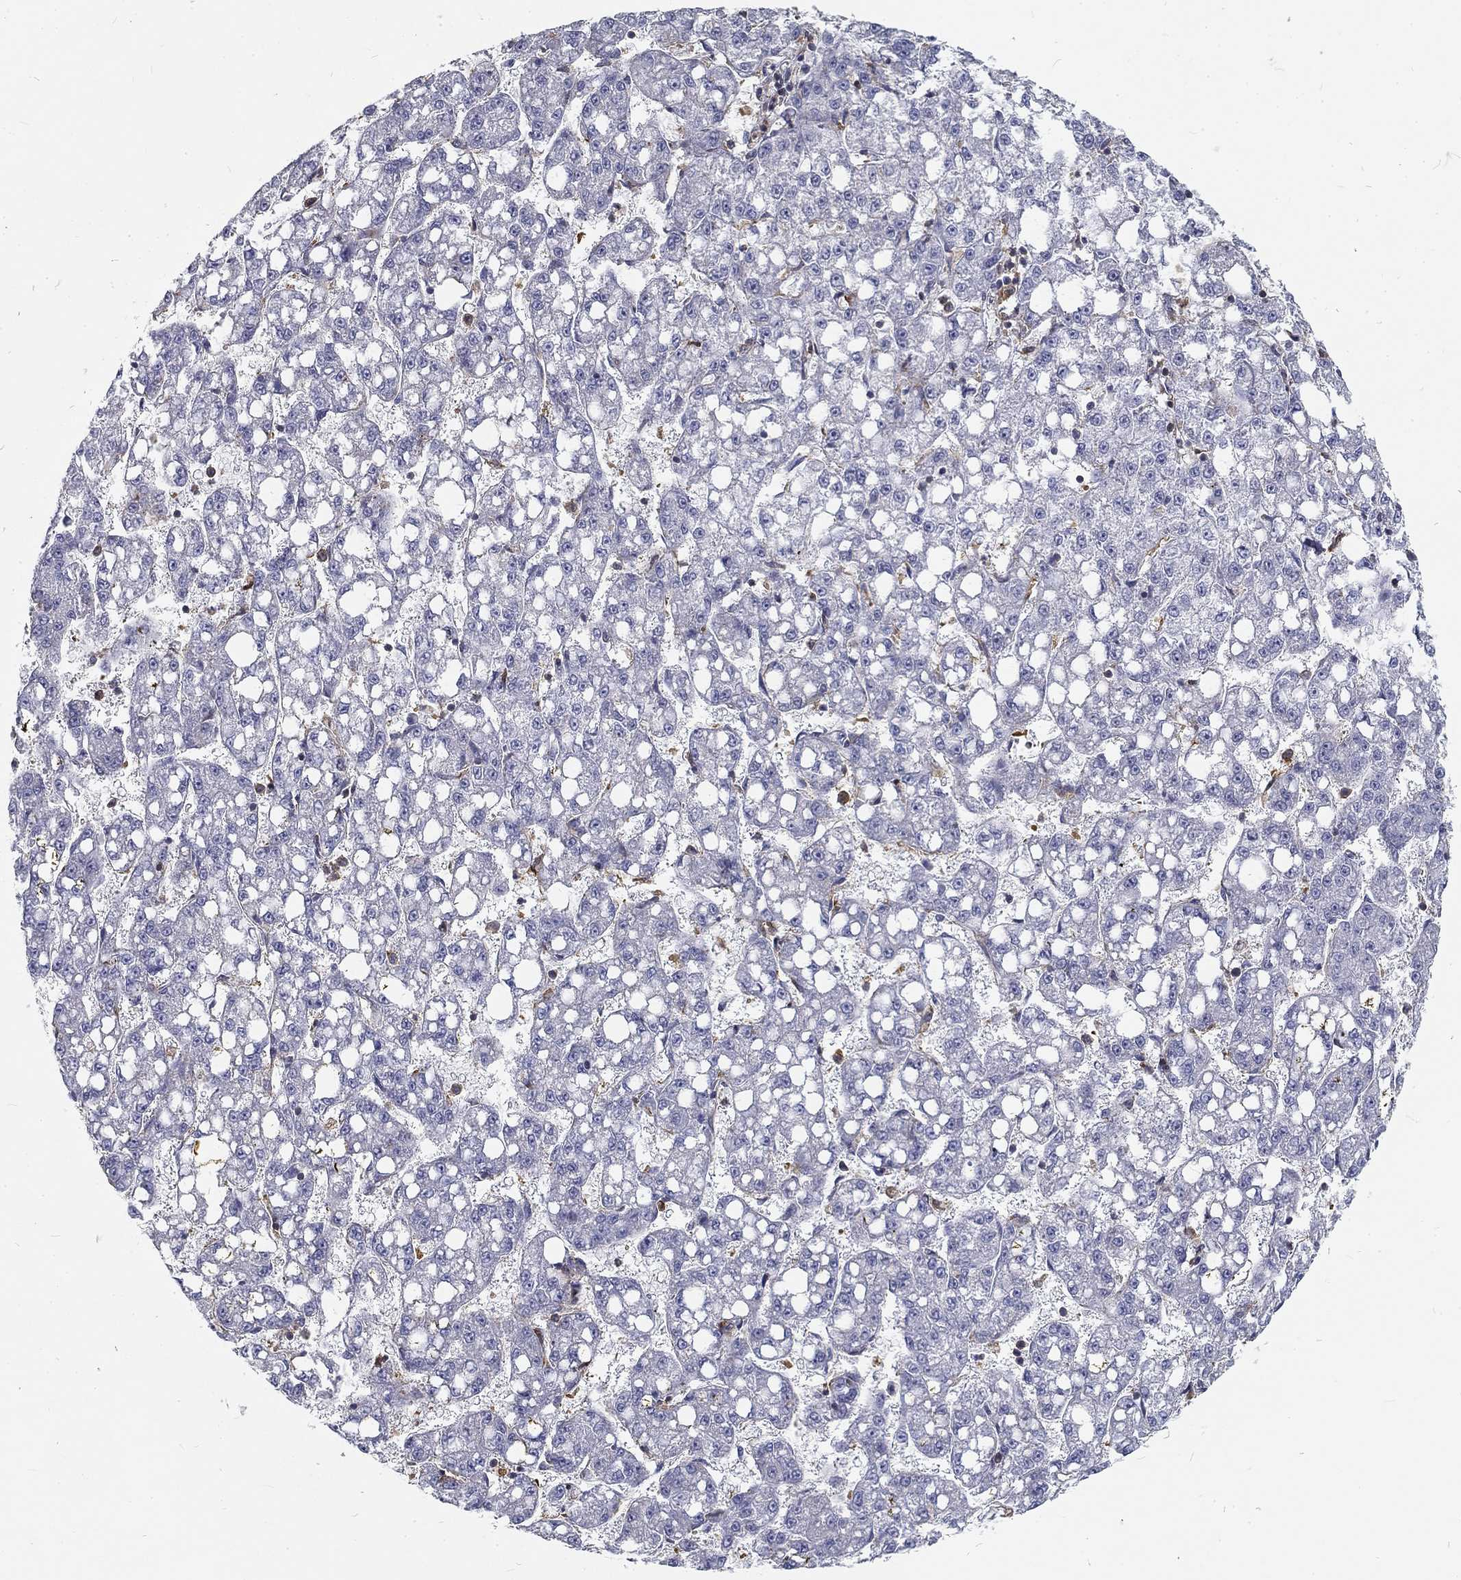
{"staining": {"intensity": "negative", "quantity": "none", "location": "none"}, "tissue": "liver cancer", "cell_type": "Tumor cells", "image_type": "cancer", "snomed": [{"axis": "morphology", "description": "Carcinoma, Hepatocellular, NOS"}, {"axis": "topography", "description": "Liver"}], "caption": "Tumor cells show no significant staining in liver cancer.", "gene": "MTMR11", "patient": {"sex": "female", "age": 65}}